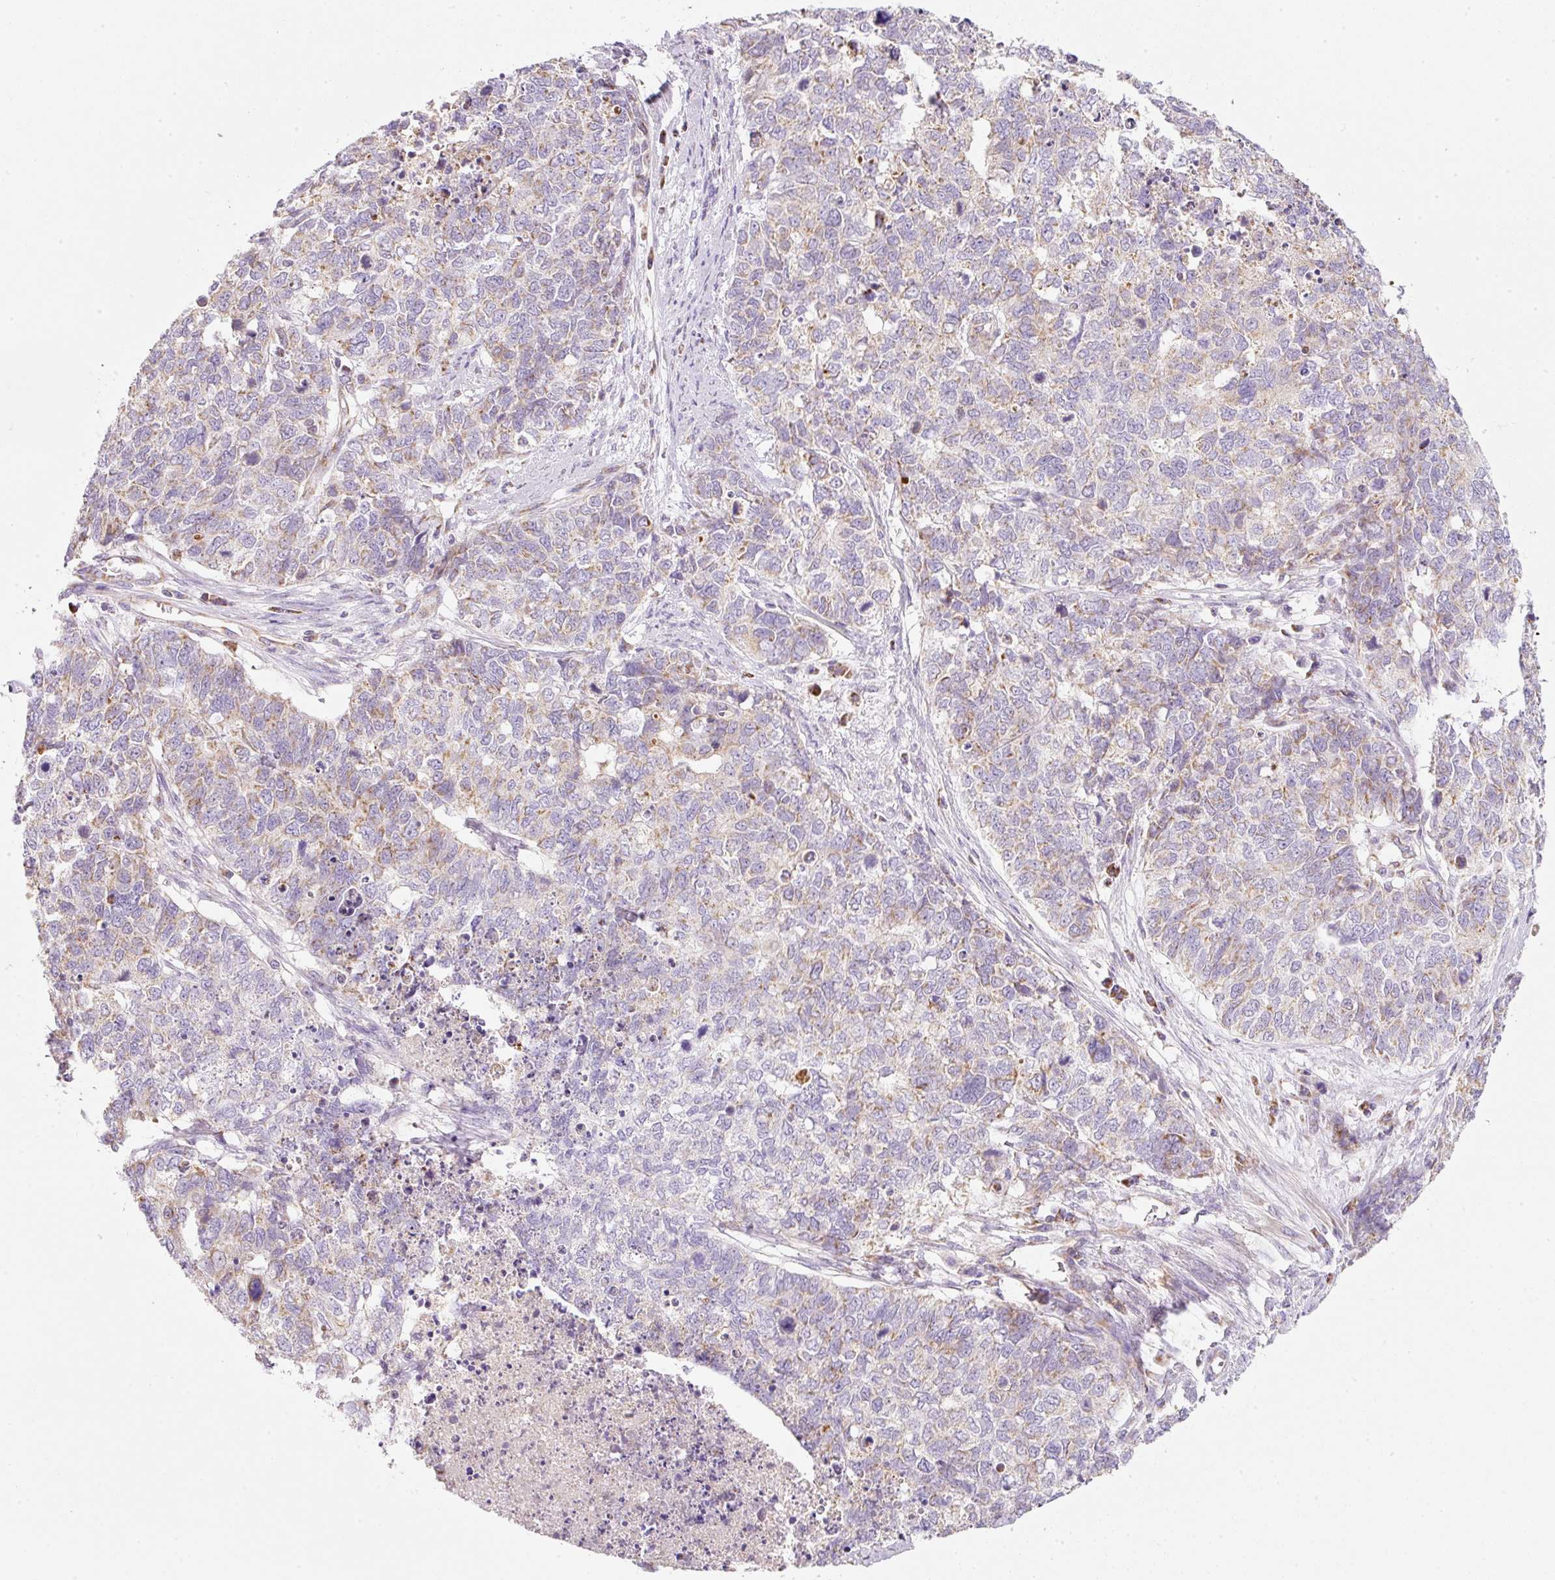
{"staining": {"intensity": "weak", "quantity": "25%-75%", "location": "cytoplasmic/membranous"}, "tissue": "cervical cancer", "cell_type": "Tumor cells", "image_type": "cancer", "snomed": [{"axis": "morphology", "description": "Squamous cell carcinoma, NOS"}, {"axis": "topography", "description": "Cervix"}], "caption": "A micrograph of cervical cancer (squamous cell carcinoma) stained for a protein exhibits weak cytoplasmic/membranous brown staining in tumor cells.", "gene": "NDUFA1", "patient": {"sex": "female", "age": 63}}